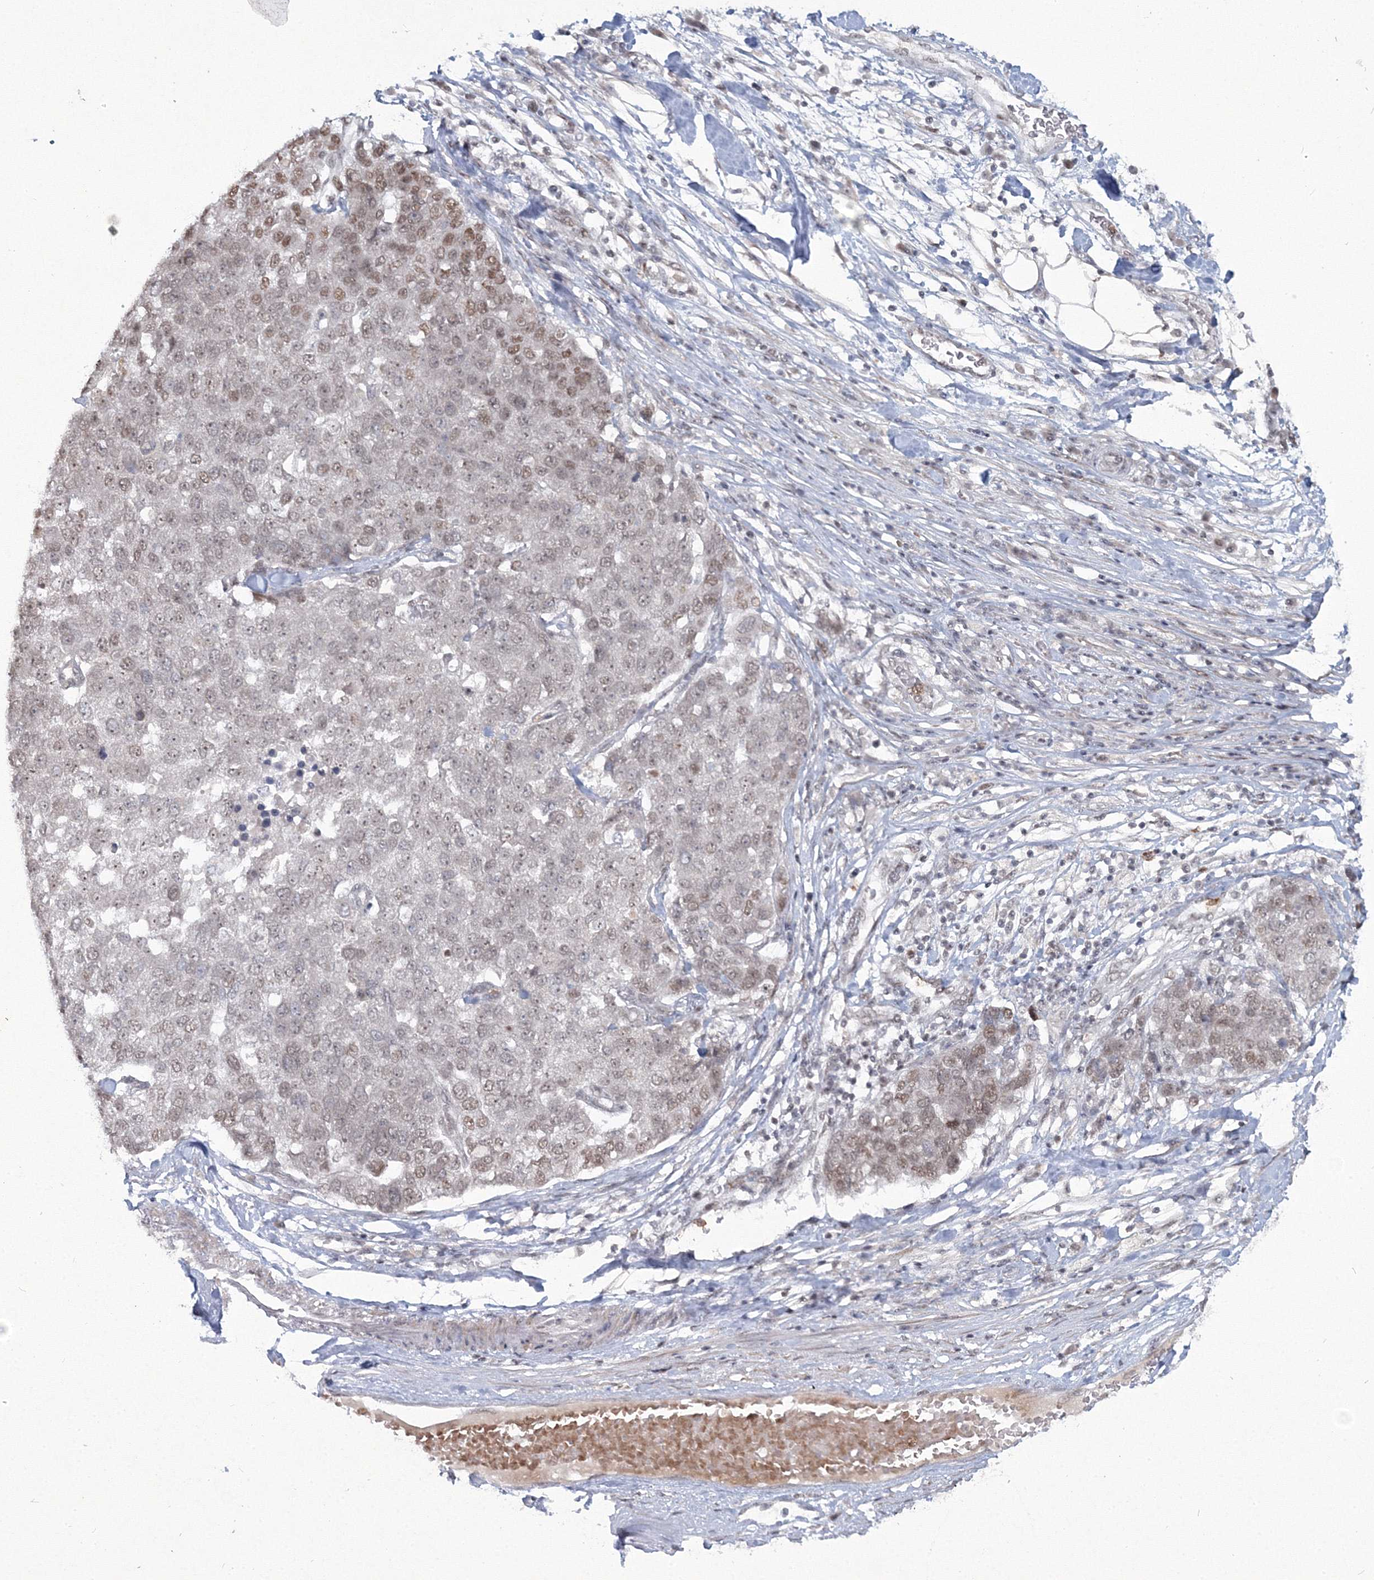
{"staining": {"intensity": "moderate", "quantity": "25%-75%", "location": "nuclear"}, "tissue": "pancreatic cancer", "cell_type": "Tumor cells", "image_type": "cancer", "snomed": [{"axis": "morphology", "description": "Adenocarcinoma, NOS"}, {"axis": "topography", "description": "Pancreas"}], "caption": "A photomicrograph of pancreatic cancer (adenocarcinoma) stained for a protein exhibits moderate nuclear brown staining in tumor cells. (DAB (3,3'-diaminobenzidine) IHC, brown staining for protein, blue staining for nuclei).", "gene": "C3orf33", "patient": {"sex": "female", "age": 61}}